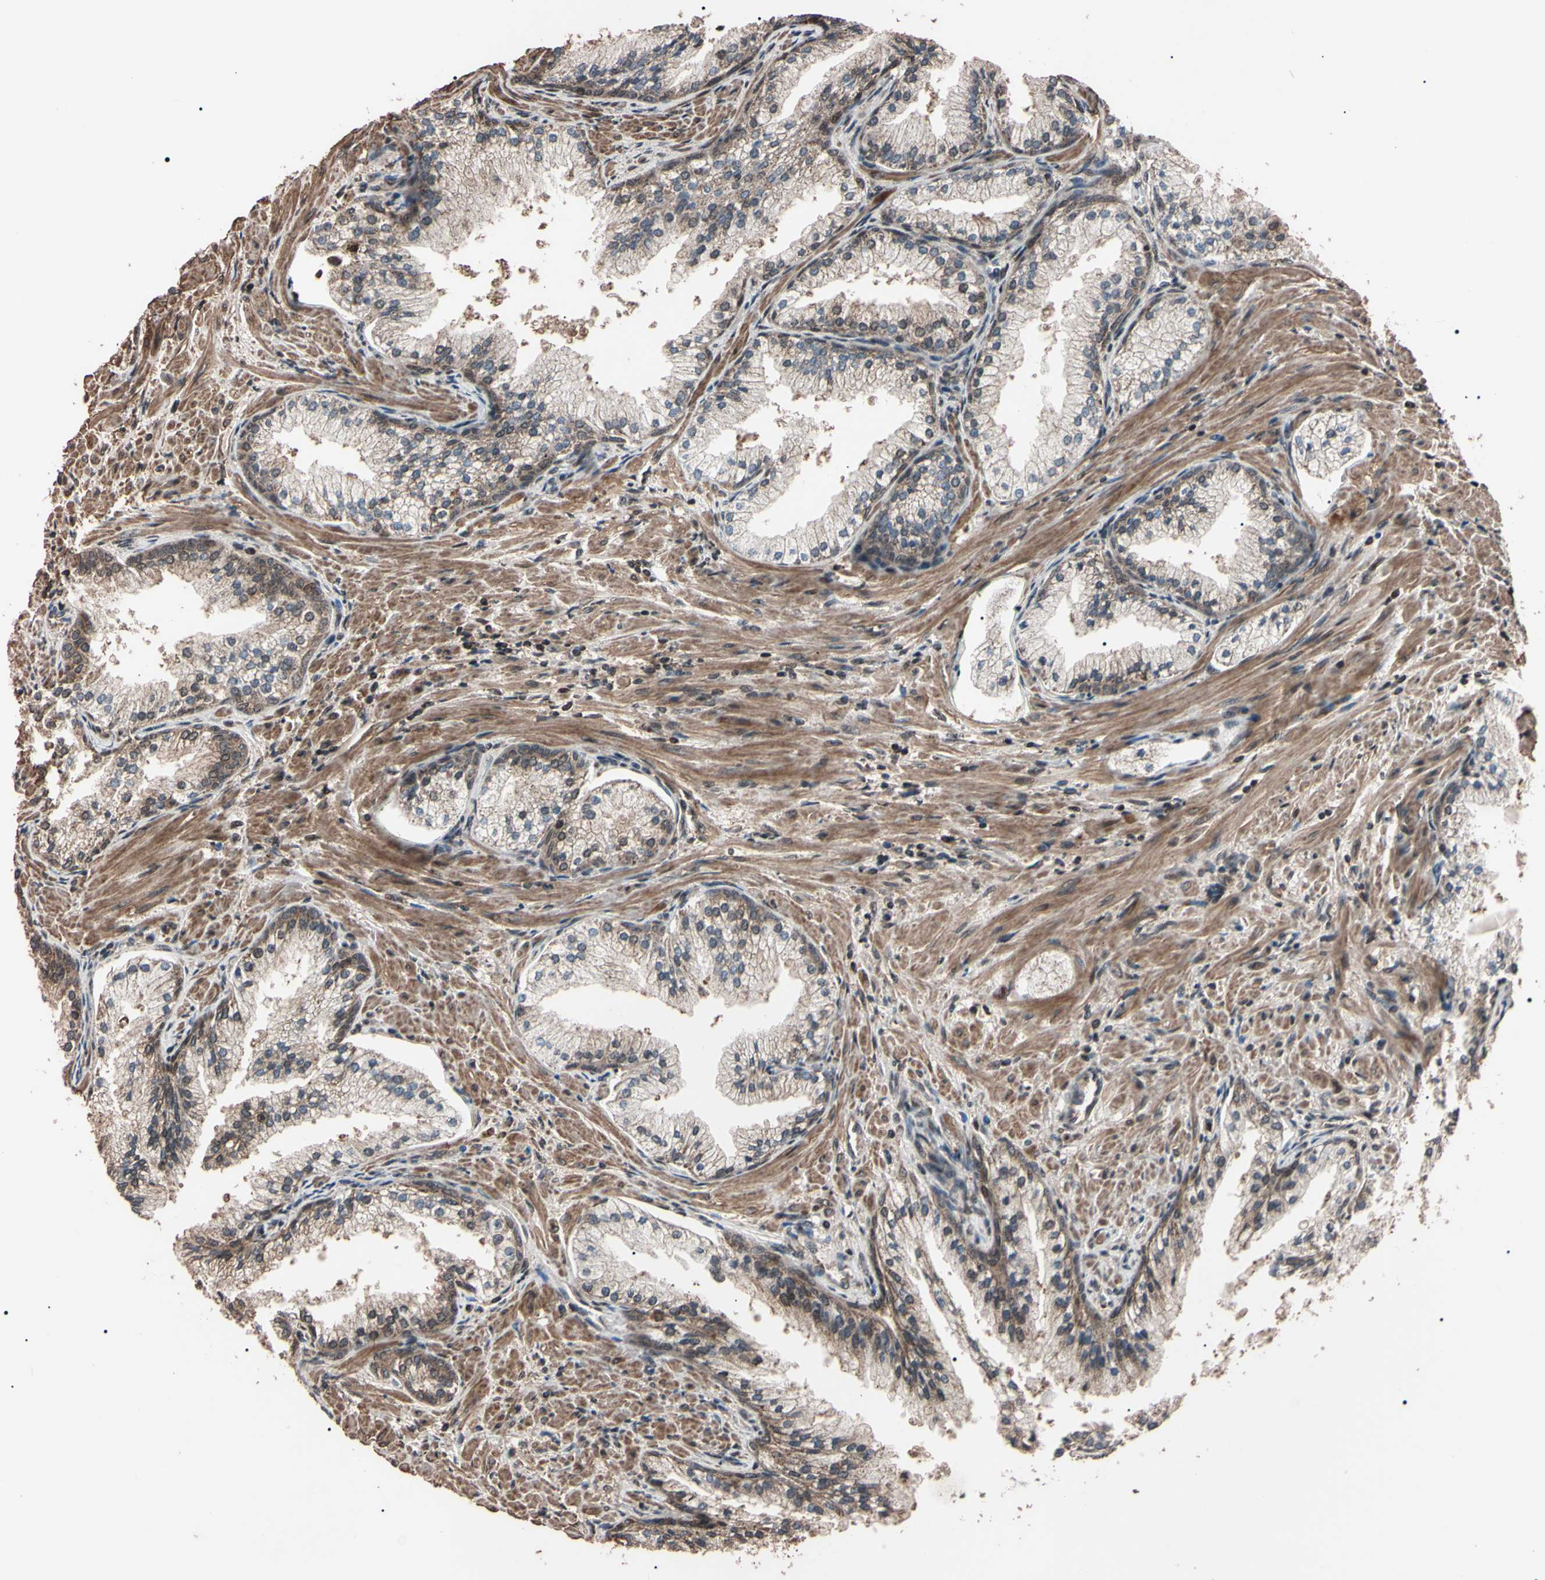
{"staining": {"intensity": "moderate", "quantity": "<25%", "location": "cytoplasmic/membranous"}, "tissue": "prostate cancer", "cell_type": "Tumor cells", "image_type": "cancer", "snomed": [{"axis": "morphology", "description": "Adenocarcinoma, High grade"}, {"axis": "topography", "description": "Prostate"}], "caption": "This image reveals immunohistochemistry staining of human prostate high-grade adenocarcinoma, with low moderate cytoplasmic/membranous staining in approximately <25% of tumor cells.", "gene": "TNFRSF1A", "patient": {"sex": "male", "age": 58}}